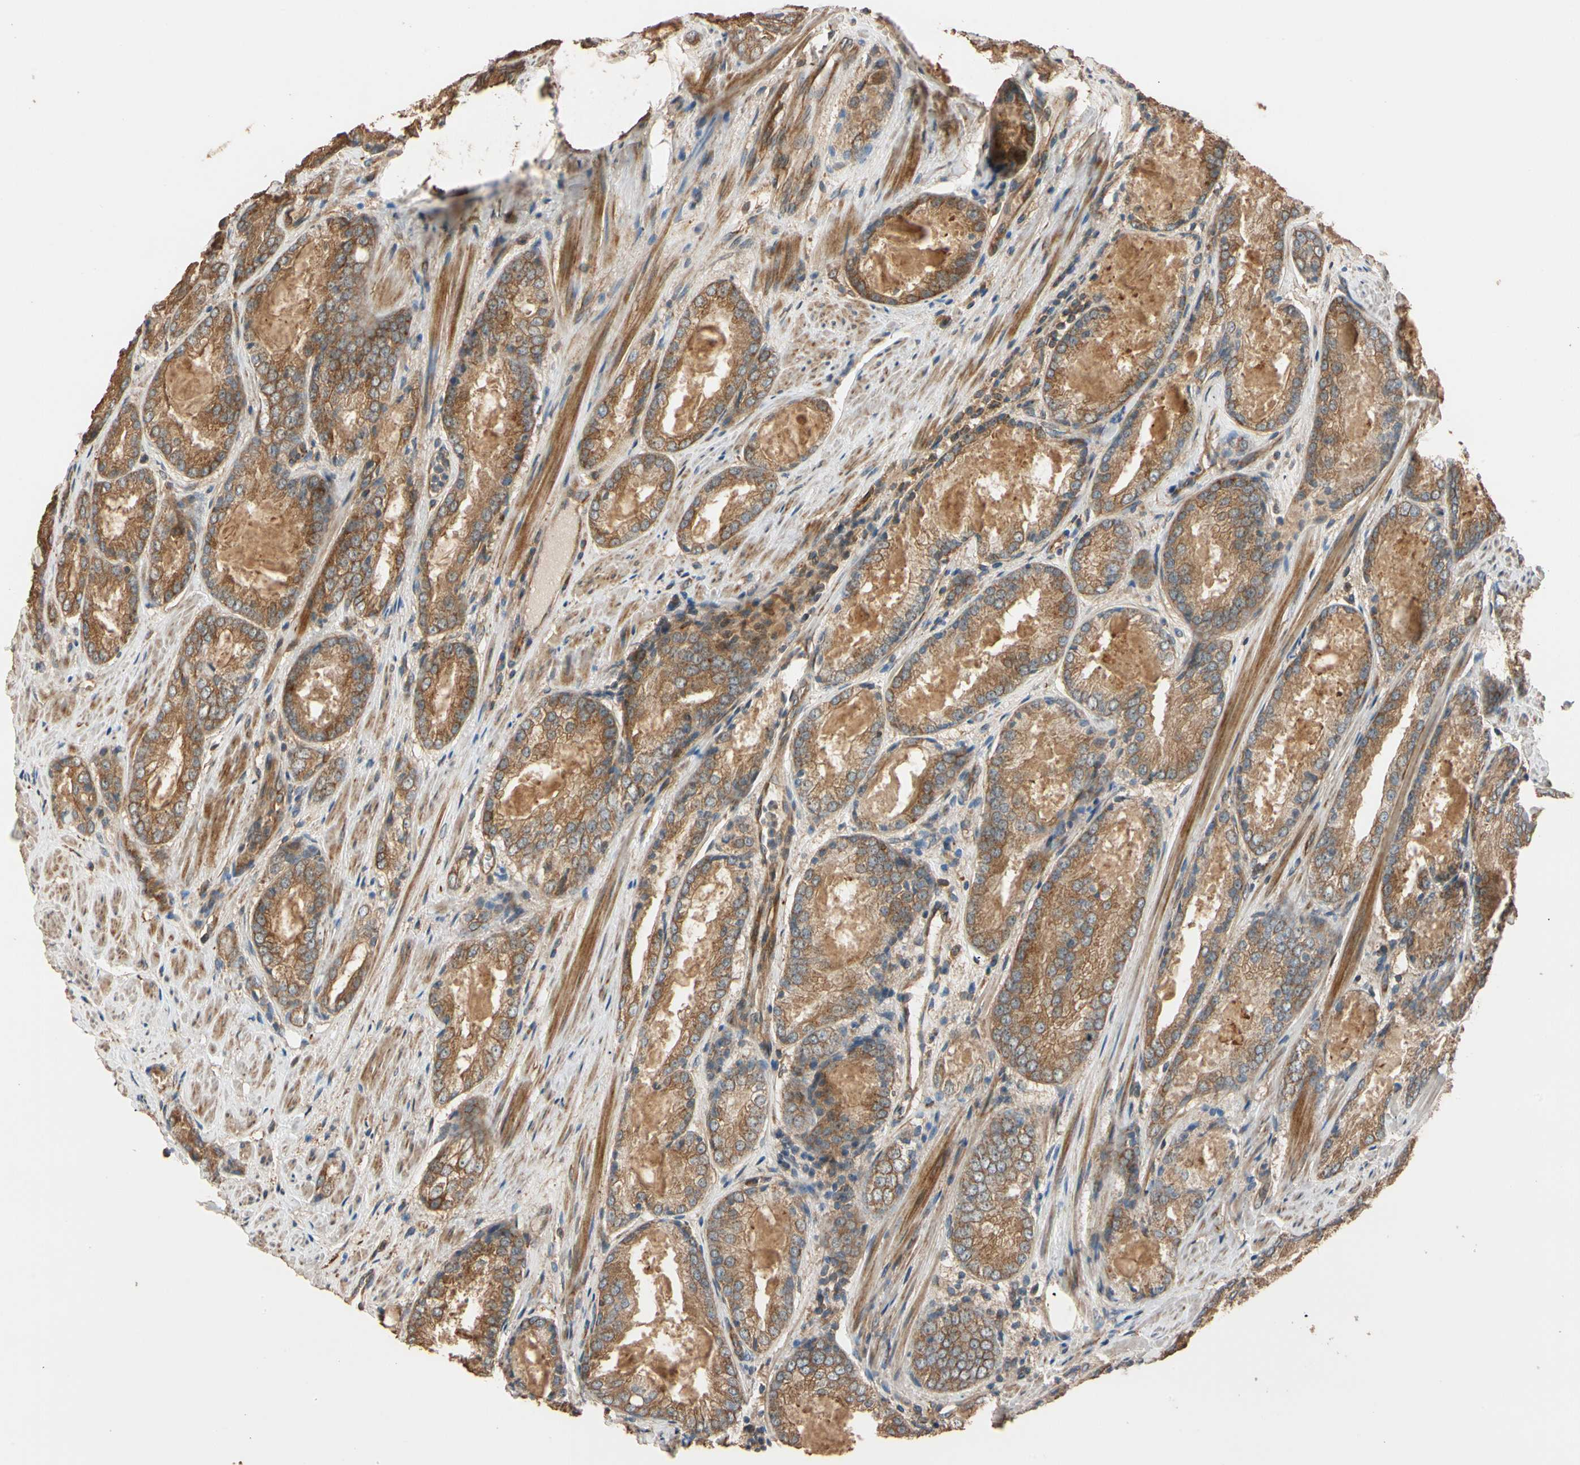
{"staining": {"intensity": "strong", "quantity": ">75%", "location": "cytoplasmic/membranous"}, "tissue": "prostate cancer", "cell_type": "Tumor cells", "image_type": "cancer", "snomed": [{"axis": "morphology", "description": "Adenocarcinoma, Low grade"}, {"axis": "topography", "description": "Prostate"}], "caption": "Human prostate adenocarcinoma (low-grade) stained with a protein marker shows strong staining in tumor cells.", "gene": "MGRN1", "patient": {"sex": "male", "age": 64}}